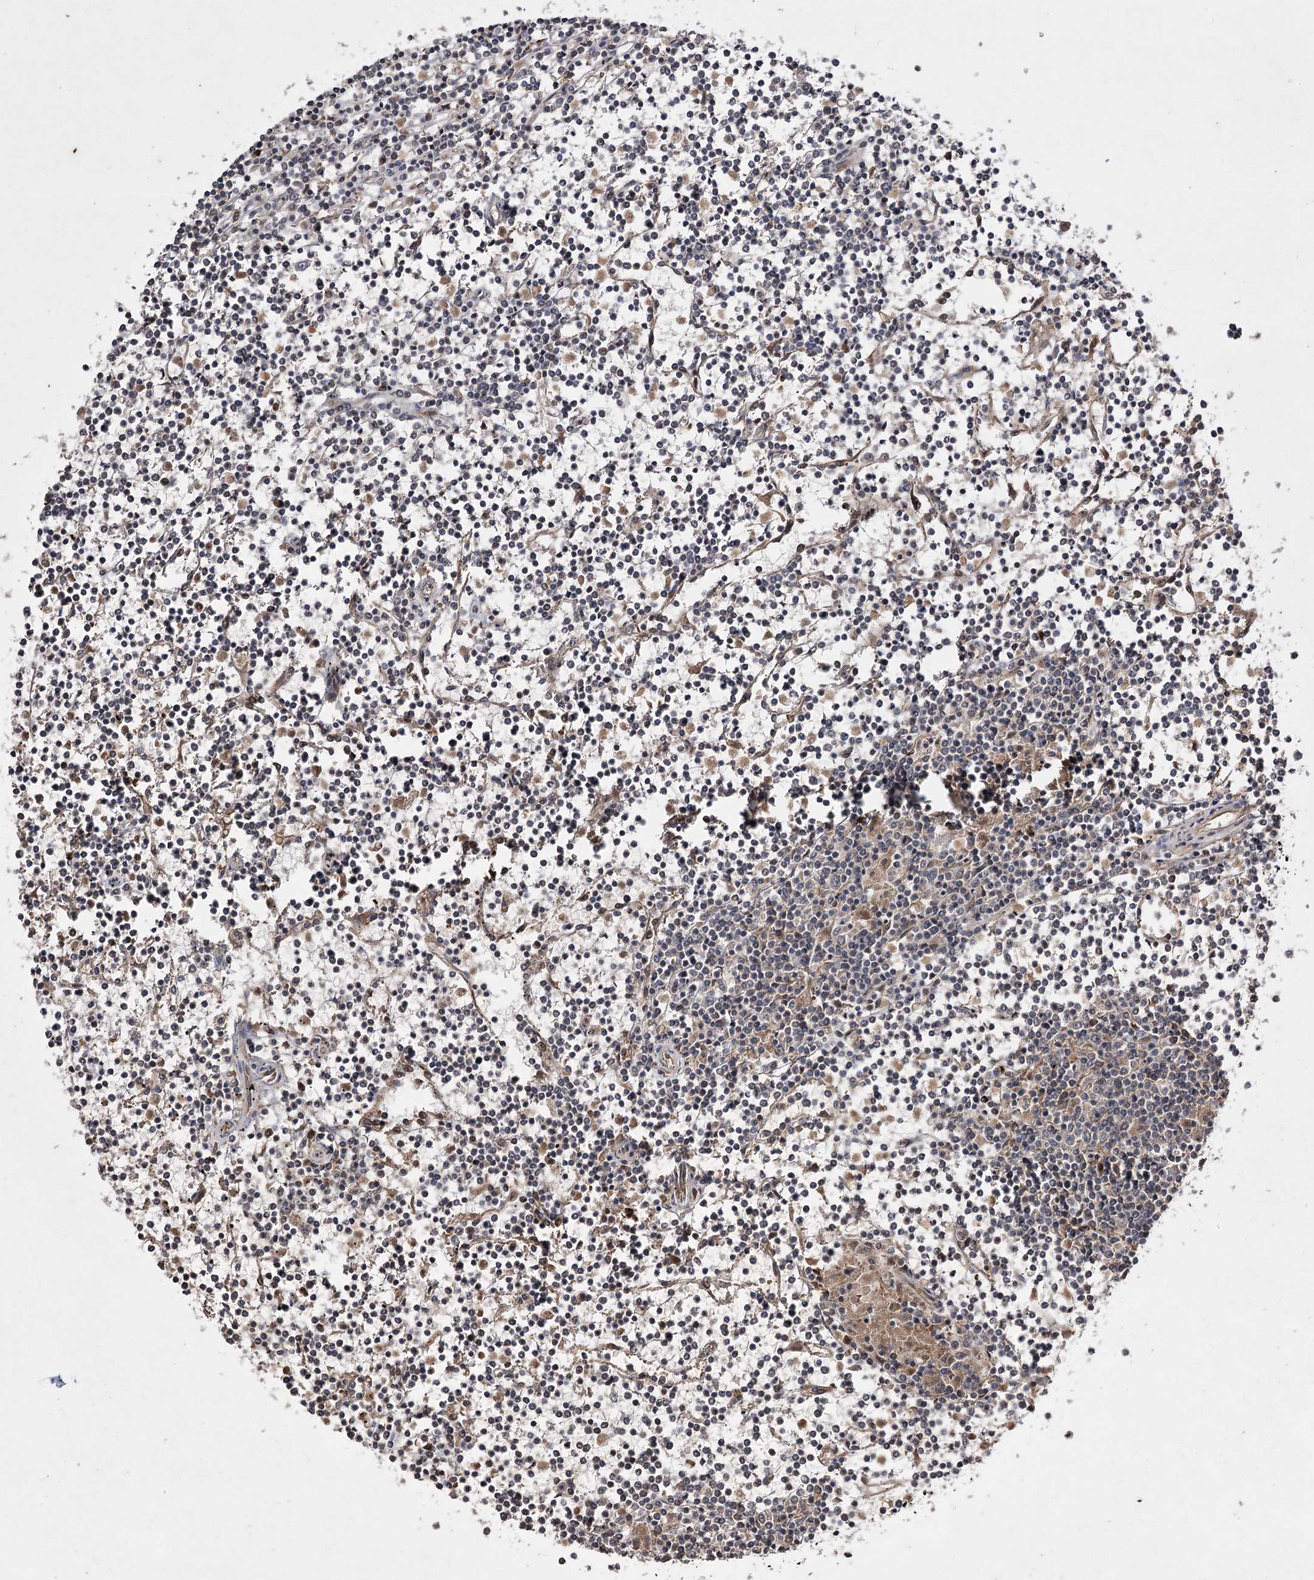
{"staining": {"intensity": "negative", "quantity": "none", "location": "none"}, "tissue": "lymphoma", "cell_type": "Tumor cells", "image_type": "cancer", "snomed": [{"axis": "morphology", "description": "Malignant lymphoma, non-Hodgkin's type, Low grade"}, {"axis": "topography", "description": "Spleen"}], "caption": "Immunohistochemical staining of lymphoma demonstrates no significant expression in tumor cells.", "gene": "FANCL", "patient": {"sex": "female", "age": 19}}